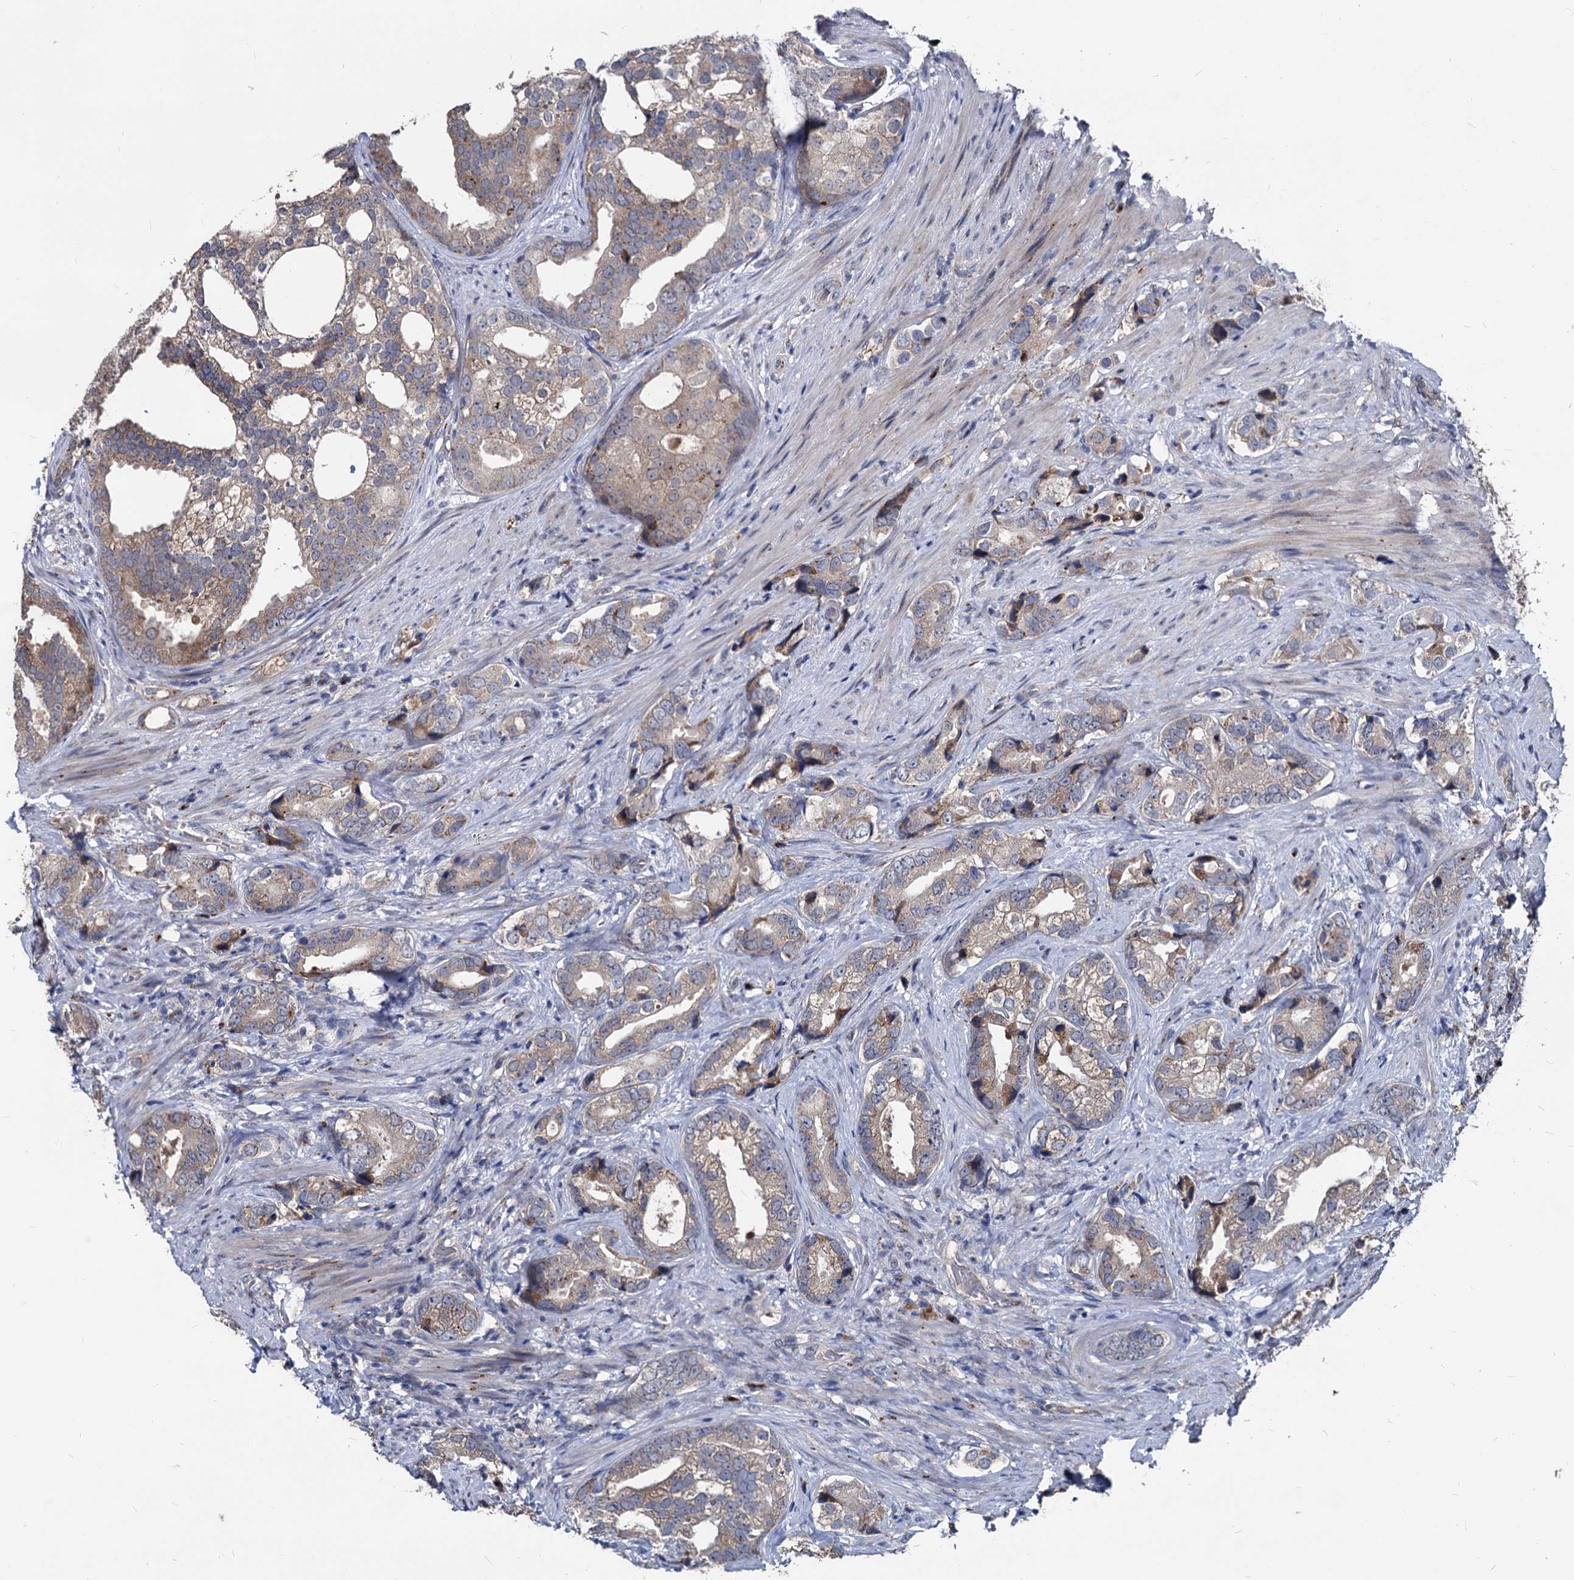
{"staining": {"intensity": "weak", "quantity": "25%-75%", "location": "cytoplasmic/membranous"}, "tissue": "prostate cancer", "cell_type": "Tumor cells", "image_type": "cancer", "snomed": [{"axis": "morphology", "description": "Adenocarcinoma, High grade"}, {"axis": "topography", "description": "Prostate"}], "caption": "Brown immunohistochemical staining in human prostate cancer (high-grade adenocarcinoma) displays weak cytoplasmic/membranous expression in approximately 25%-75% of tumor cells.", "gene": "SMAGP", "patient": {"sex": "male", "age": 75}}